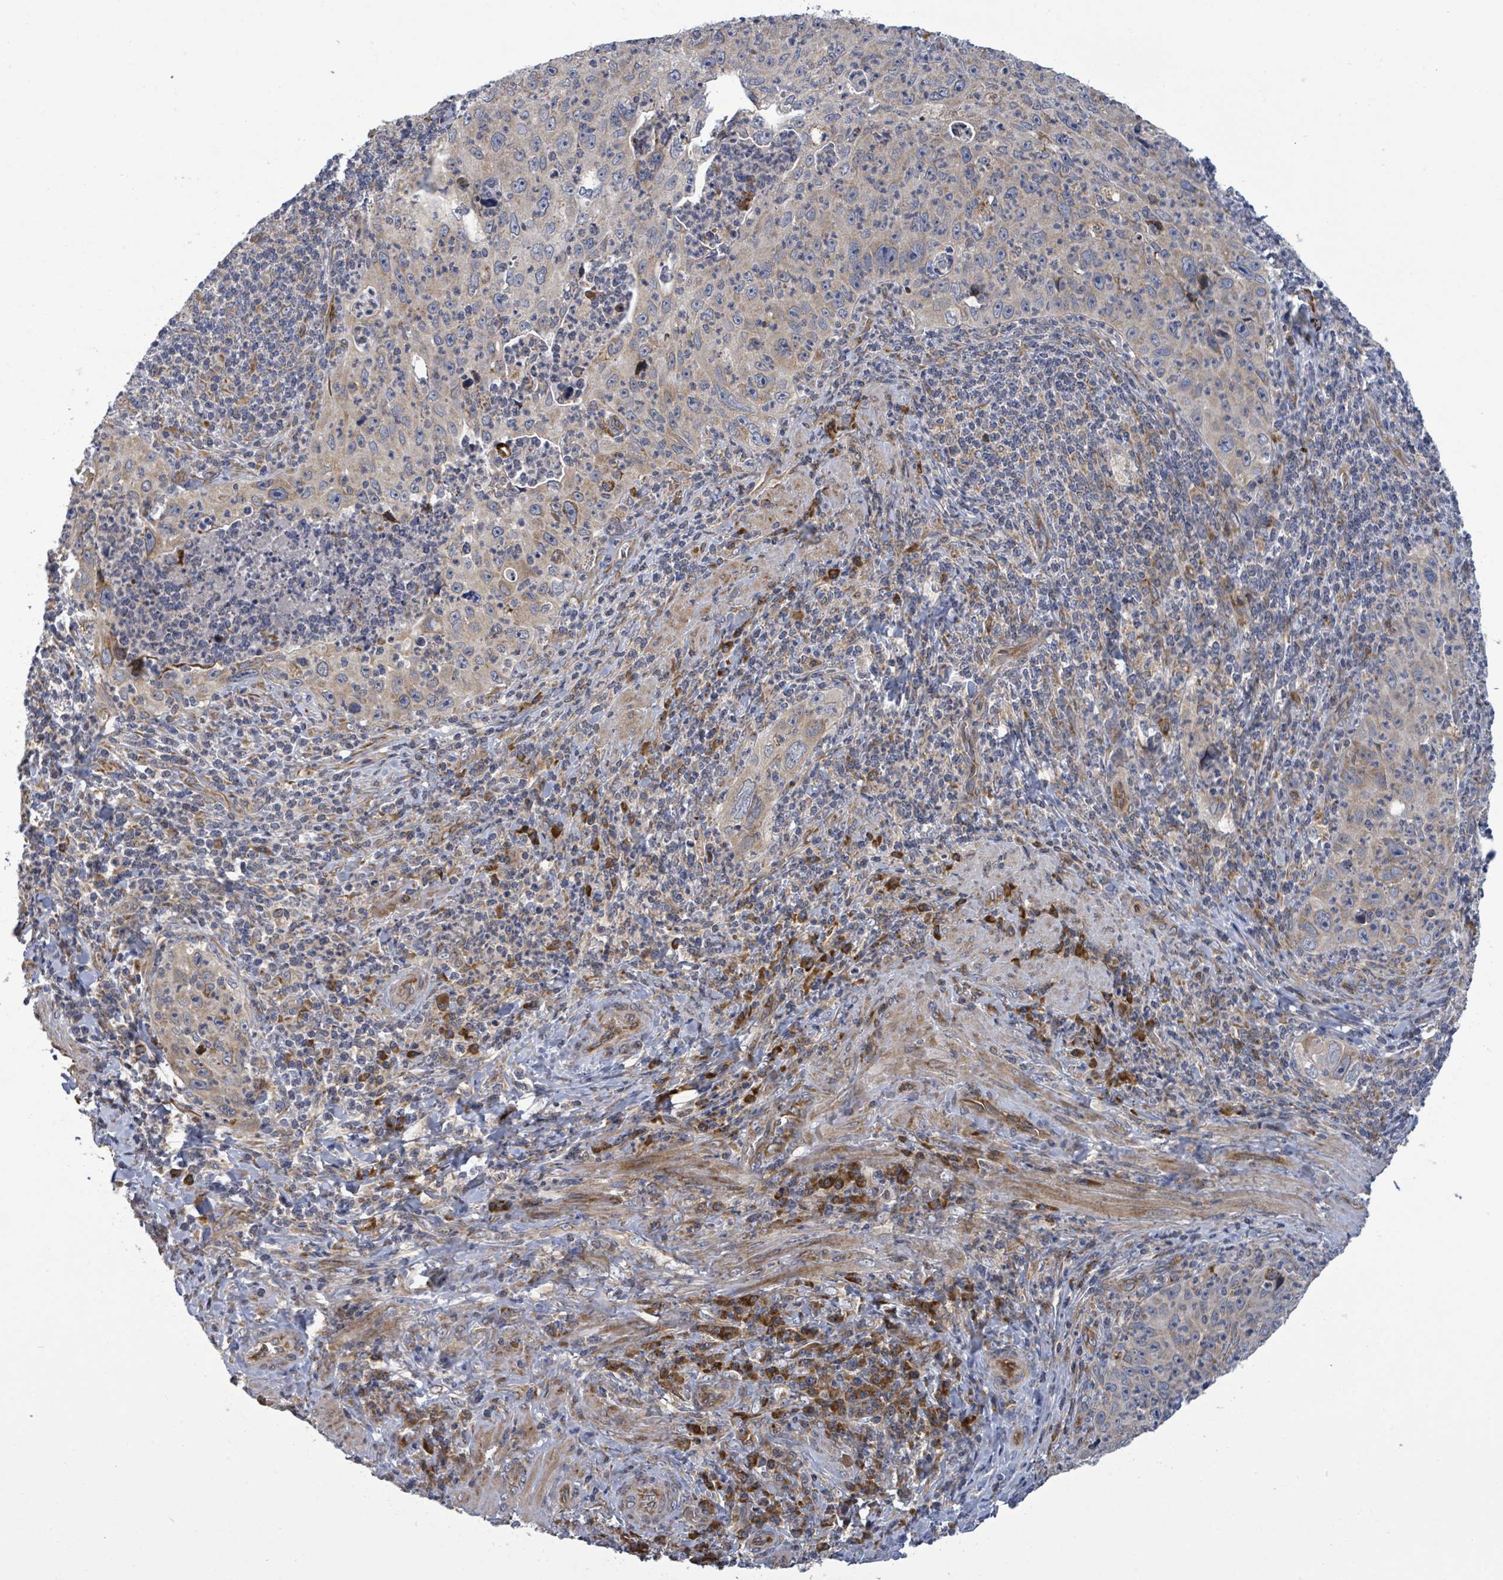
{"staining": {"intensity": "weak", "quantity": "<25%", "location": "cytoplasmic/membranous"}, "tissue": "cervical cancer", "cell_type": "Tumor cells", "image_type": "cancer", "snomed": [{"axis": "morphology", "description": "Squamous cell carcinoma, NOS"}, {"axis": "topography", "description": "Cervix"}], "caption": "Image shows no significant protein positivity in tumor cells of cervical cancer (squamous cell carcinoma).", "gene": "NOMO1", "patient": {"sex": "female", "age": 30}}